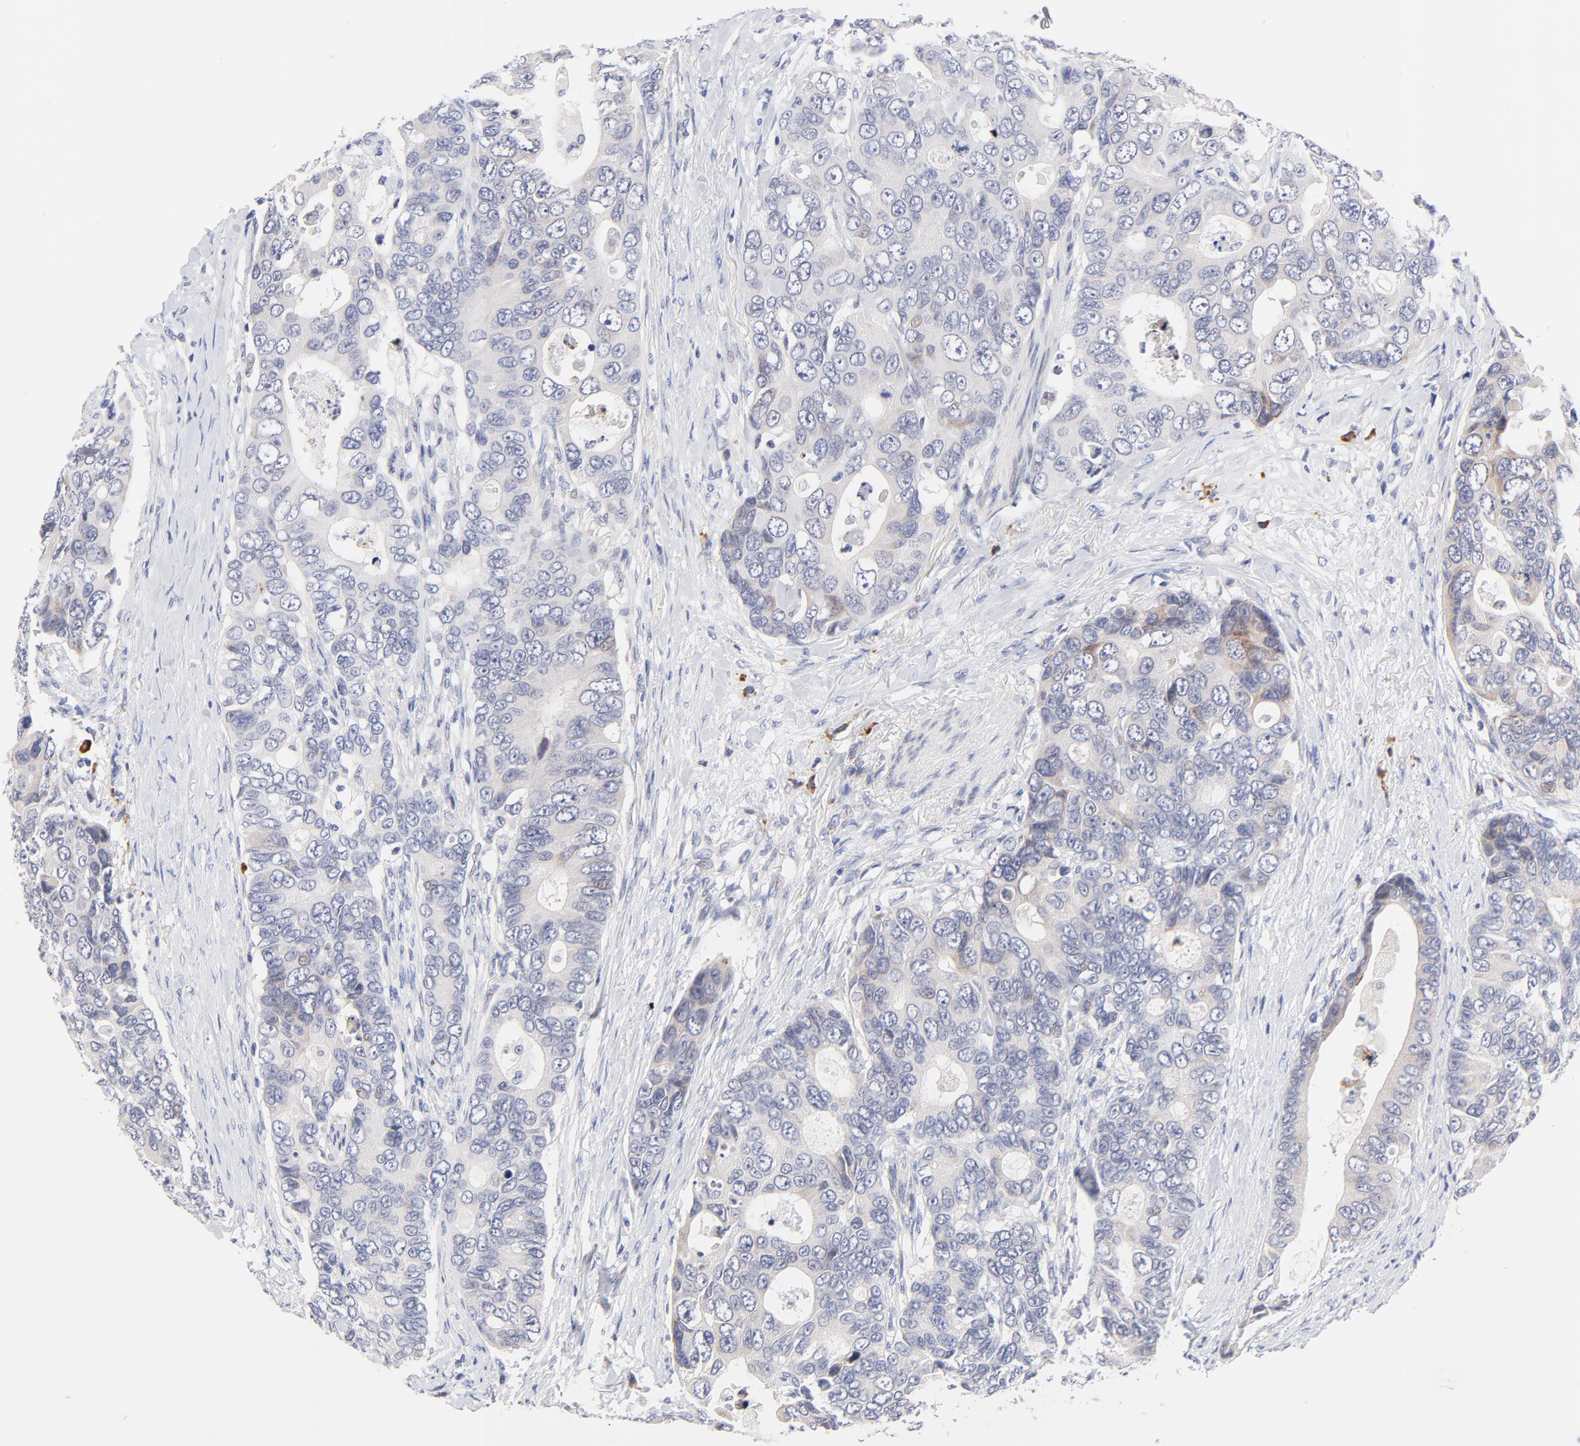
{"staining": {"intensity": "weak", "quantity": "<25%", "location": "cytoplasmic/membranous"}, "tissue": "colorectal cancer", "cell_type": "Tumor cells", "image_type": "cancer", "snomed": [{"axis": "morphology", "description": "Adenocarcinoma, NOS"}, {"axis": "topography", "description": "Rectum"}], "caption": "High magnification brightfield microscopy of colorectal cancer (adenocarcinoma) stained with DAB (3,3'-diaminobenzidine) (brown) and counterstained with hematoxylin (blue): tumor cells show no significant positivity.", "gene": "AFF2", "patient": {"sex": "female", "age": 67}}